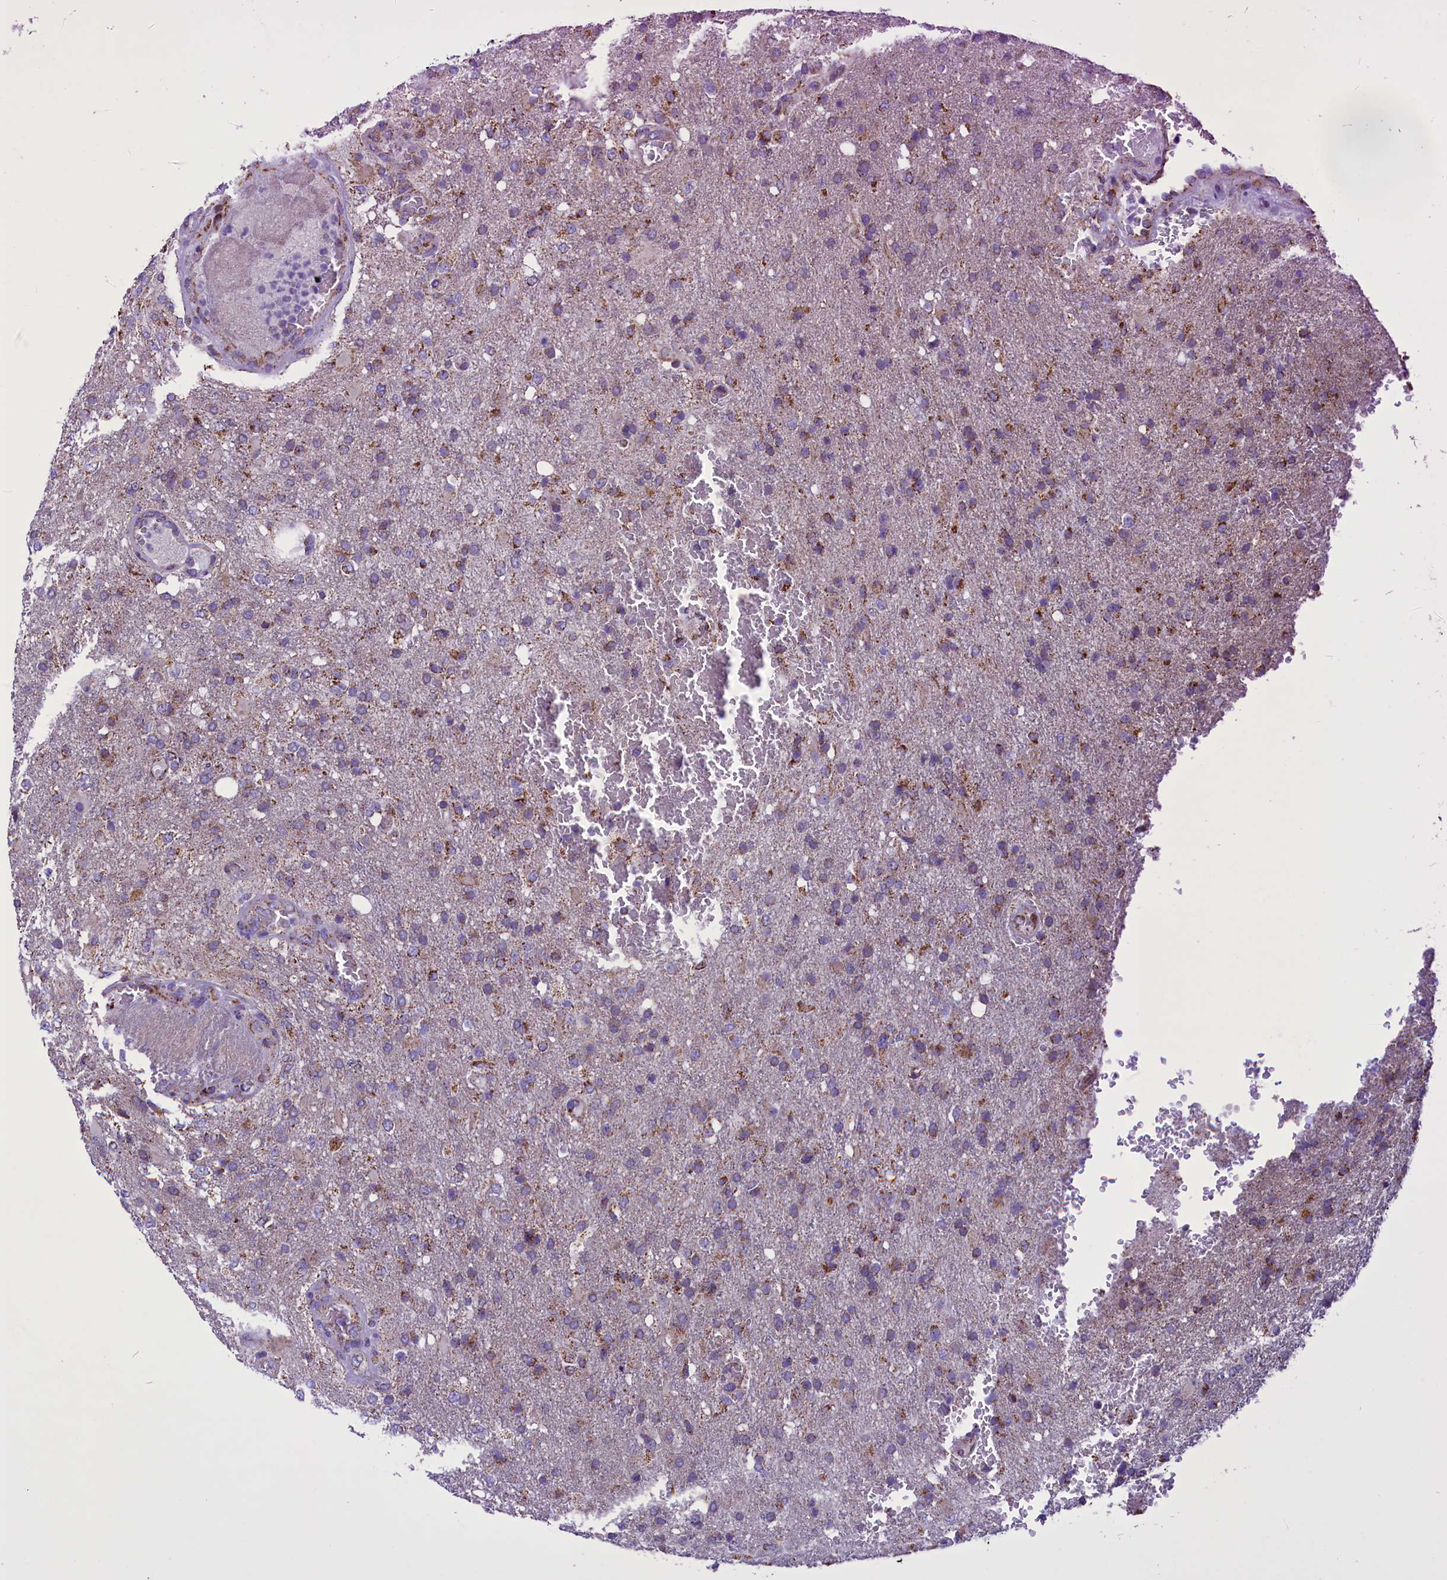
{"staining": {"intensity": "moderate", "quantity": "<25%", "location": "cytoplasmic/membranous"}, "tissue": "glioma", "cell_type": "Tumor cells", "image_type": "cancer", "snomed": [{"axis": "morphology", "description": "Glioma, malignant, High grade"}, {"axis": "topography", "description": "Brain"}], "caption": "DAB (3,3'-diaminobenzidine) immunohistochemical staining of human glioma shows moderate cytoplasmic/membranous protein expression in about <25% of tumor cells.", "gene": "ICA1L", "patient": {"sex": "female", "age": 74}}